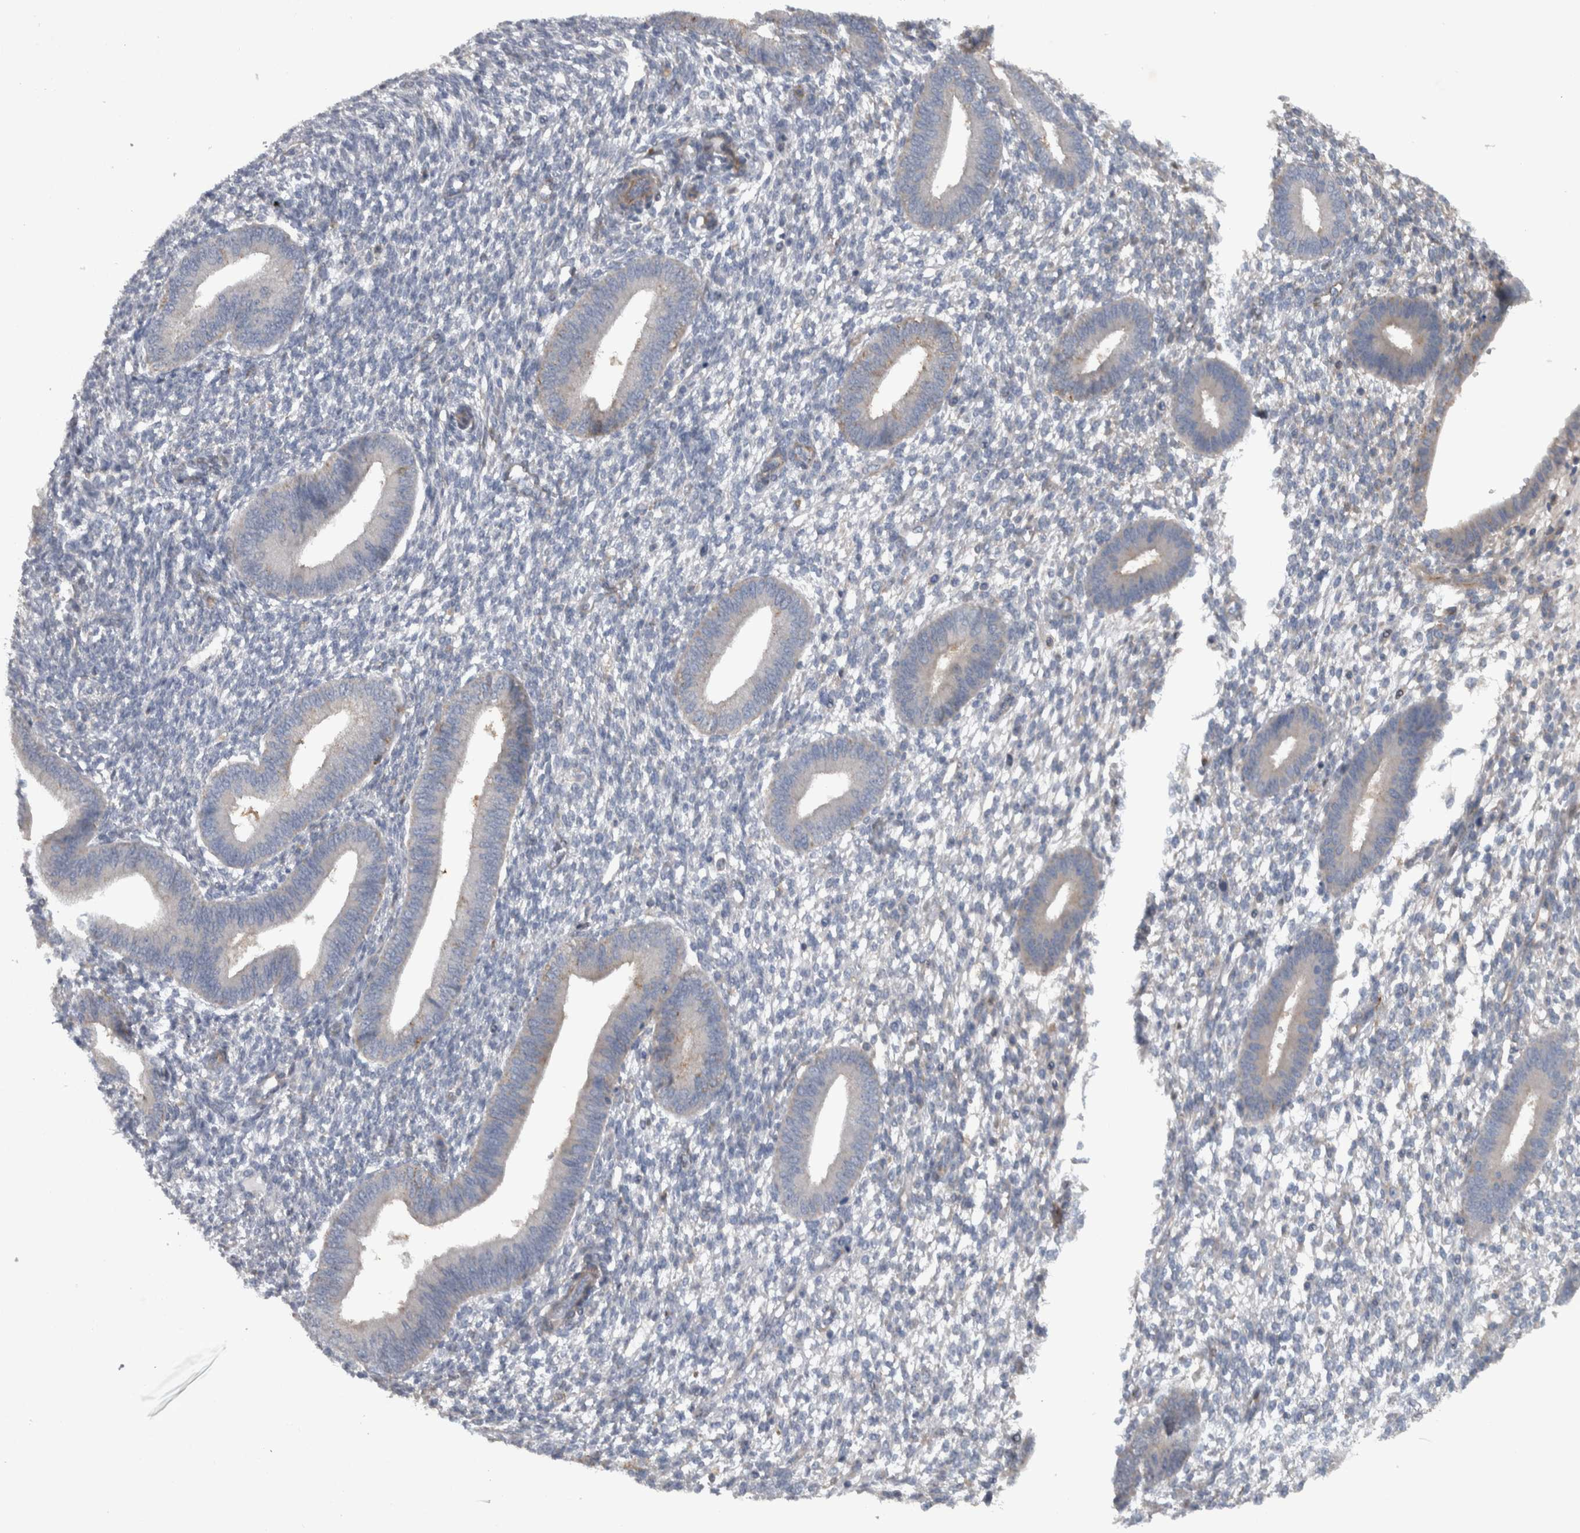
{"staining": {"intensity": "negative", "quantity": "none", "location": "none"}, "tissue": "endometrium", "cell_type": "Cells in endometrial stroma", "image_type": "normal", "snomed": [{"axis": "morphology", "description": "Normal tissue, NOS"}, {"axis": "topography", "description": "Endometrium"}], "caption": "Cells in endometrial stroma show no significant positivity in unremarkable endometrium. (DAB (3,3'-diaminobenzidine) IHC visualized using brightfield microscopy, high magnification).", "gene": "NT5C2", "patient": {"sex": "female", "age": 46}}